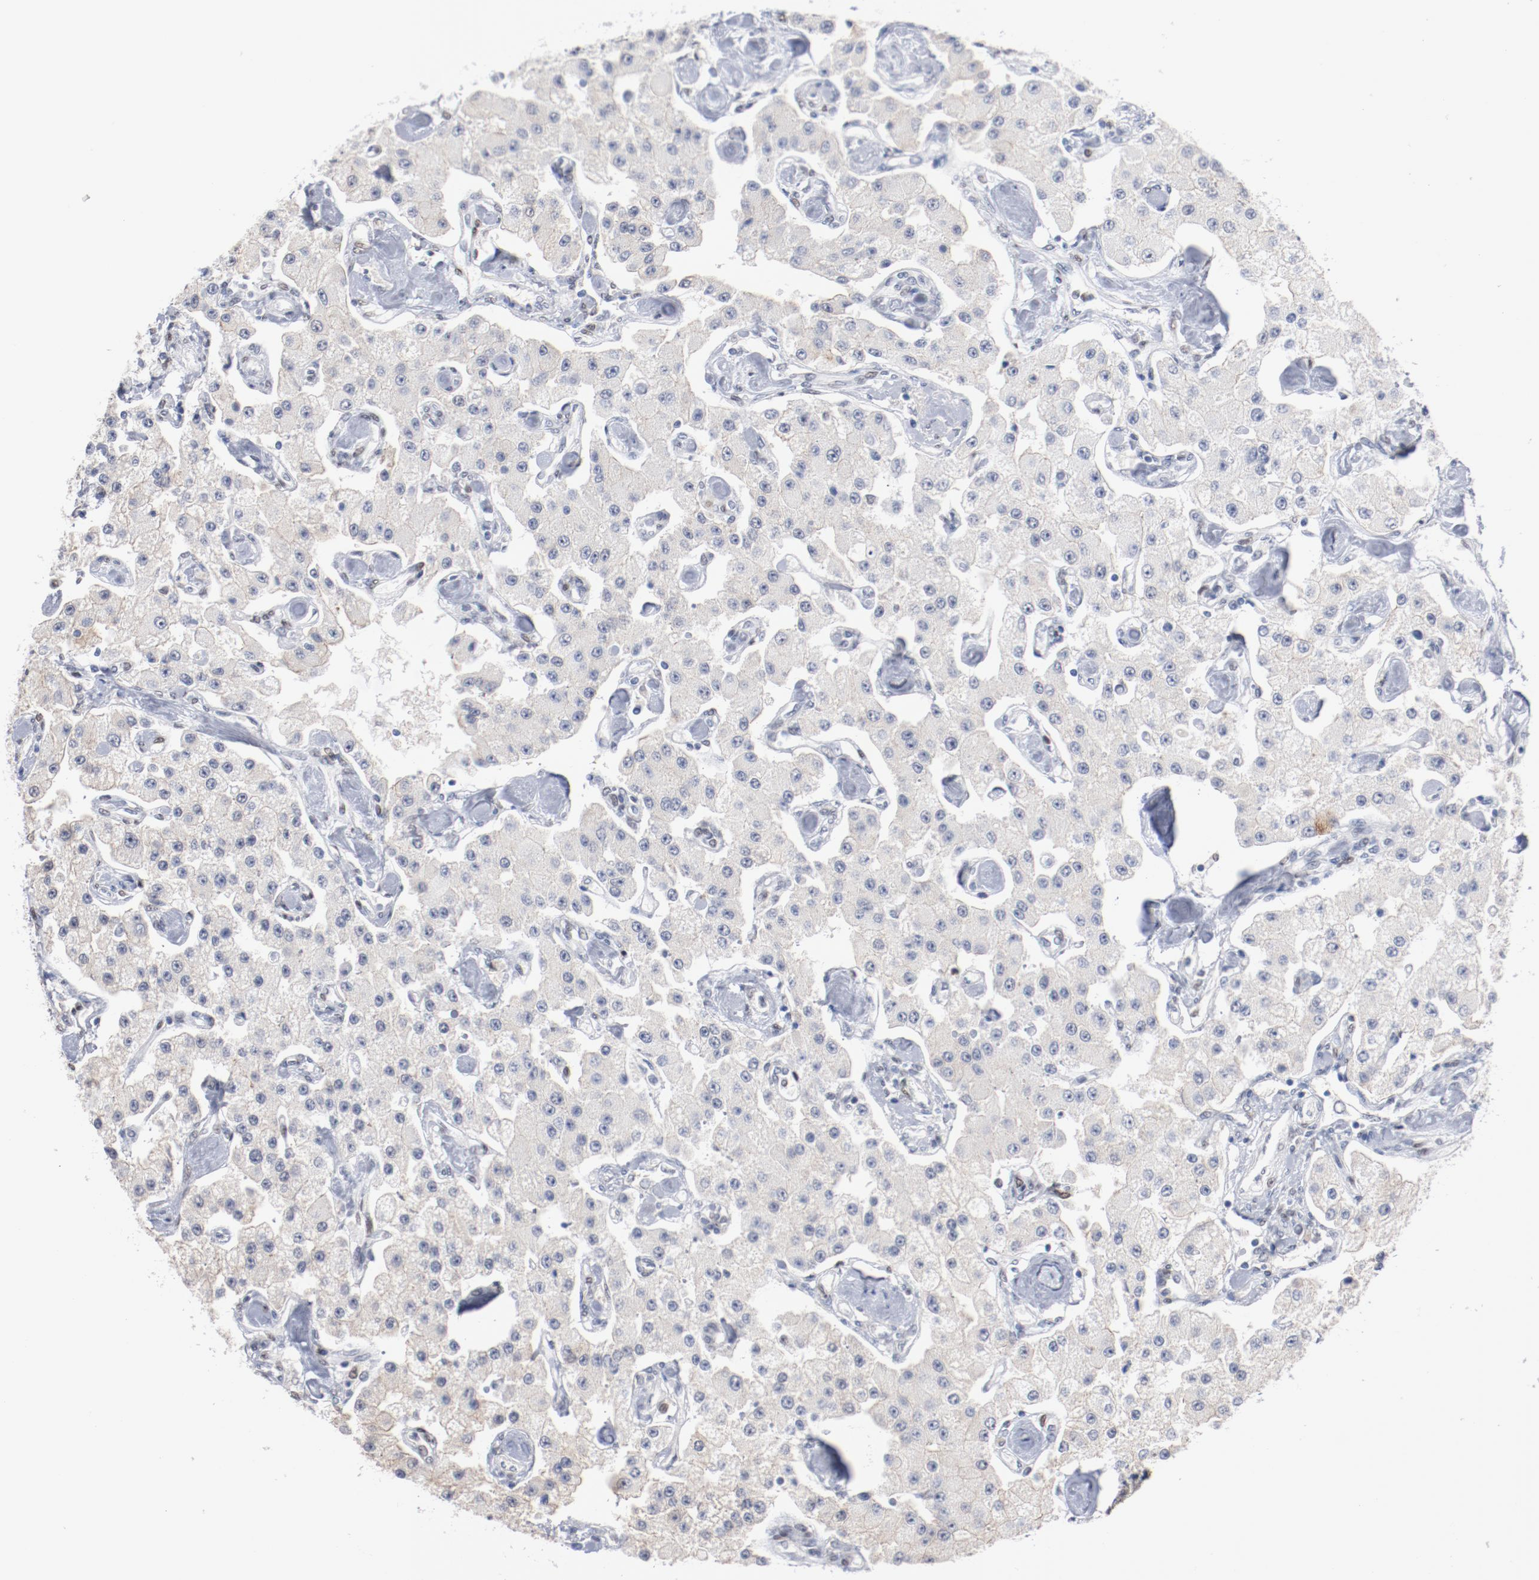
{"staining": {"intensity": "negative", "quantity": "none", "location": "none"}, "tissue": "carcinoid", "cell_type": "Tumor cells", "image_type": "cancer", "snomed": [{"axis": "morphology", "description": "Carcinoid, malignant, NOS"}, {"axis": "topography", "description": "Pancreas"}], "caption": "IHC image of neoplastic tissue: human carcinoid stained with DAB exhibits no significant protein staining in tumor cells.", "gene": "ZEB2", "patient": {"sex": "male", "age": 41}}